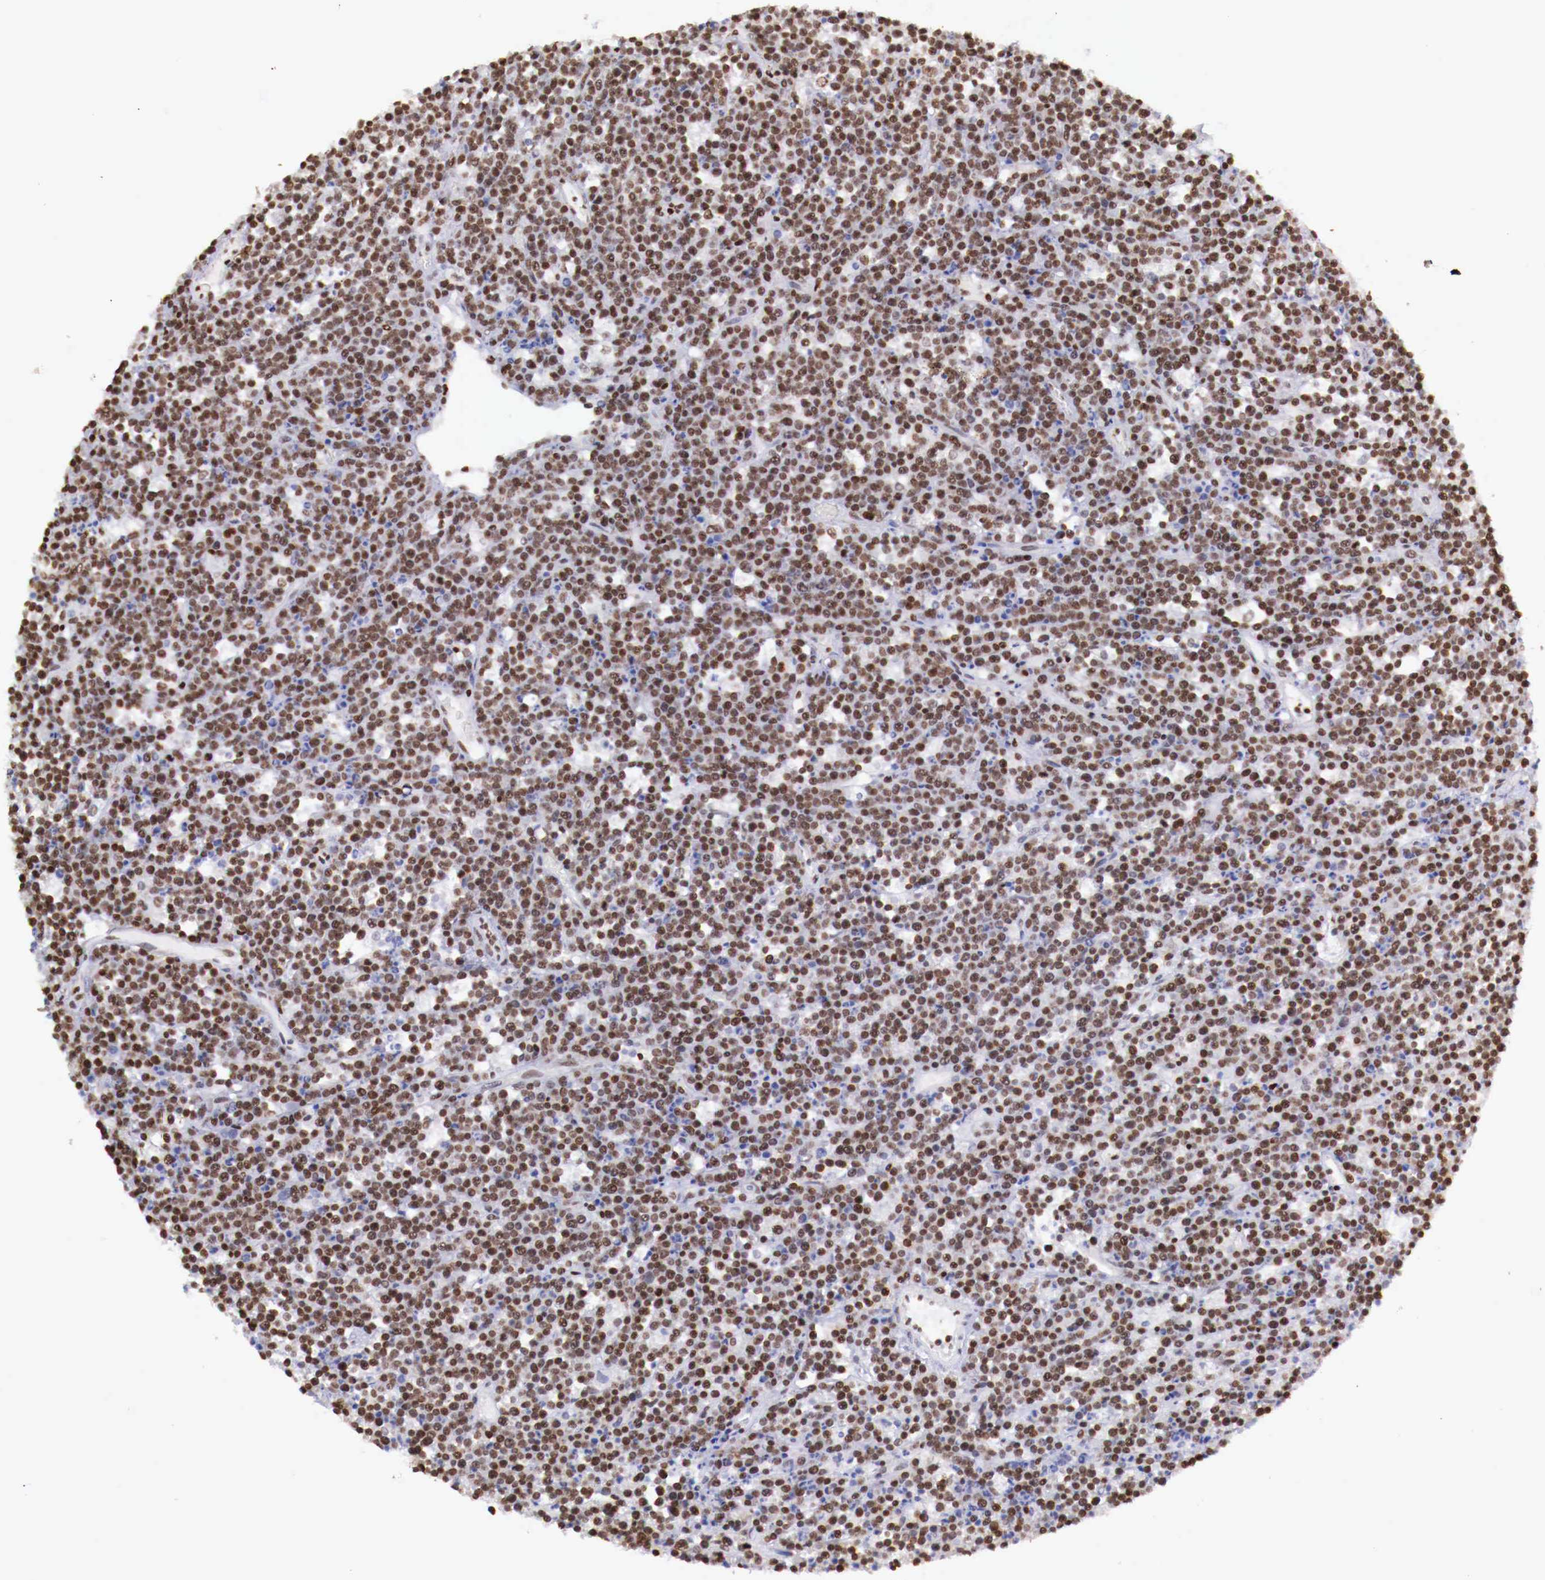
{"staining": {"intensity": "moderate", "quantity": ">75%", "location": "nuclear"}, "tissue": "lymphoma", "cell_type": "Tumor cells", "image_type": "cancer", "snomed": [{"axis": "morphology", "description": "Malignant lymphoma, non-Hodgkin's type, High grade"}, {"axis": "topography", "description": "Ovary"}], "caption": "Protein staining displays moderate nuclear staining in approximately >75% of tumor cells in high-grade malignant lymphoma, non-Hodgkin's type.", "gene": "MAX", "patient": {"sex": "female", "age": 56}}